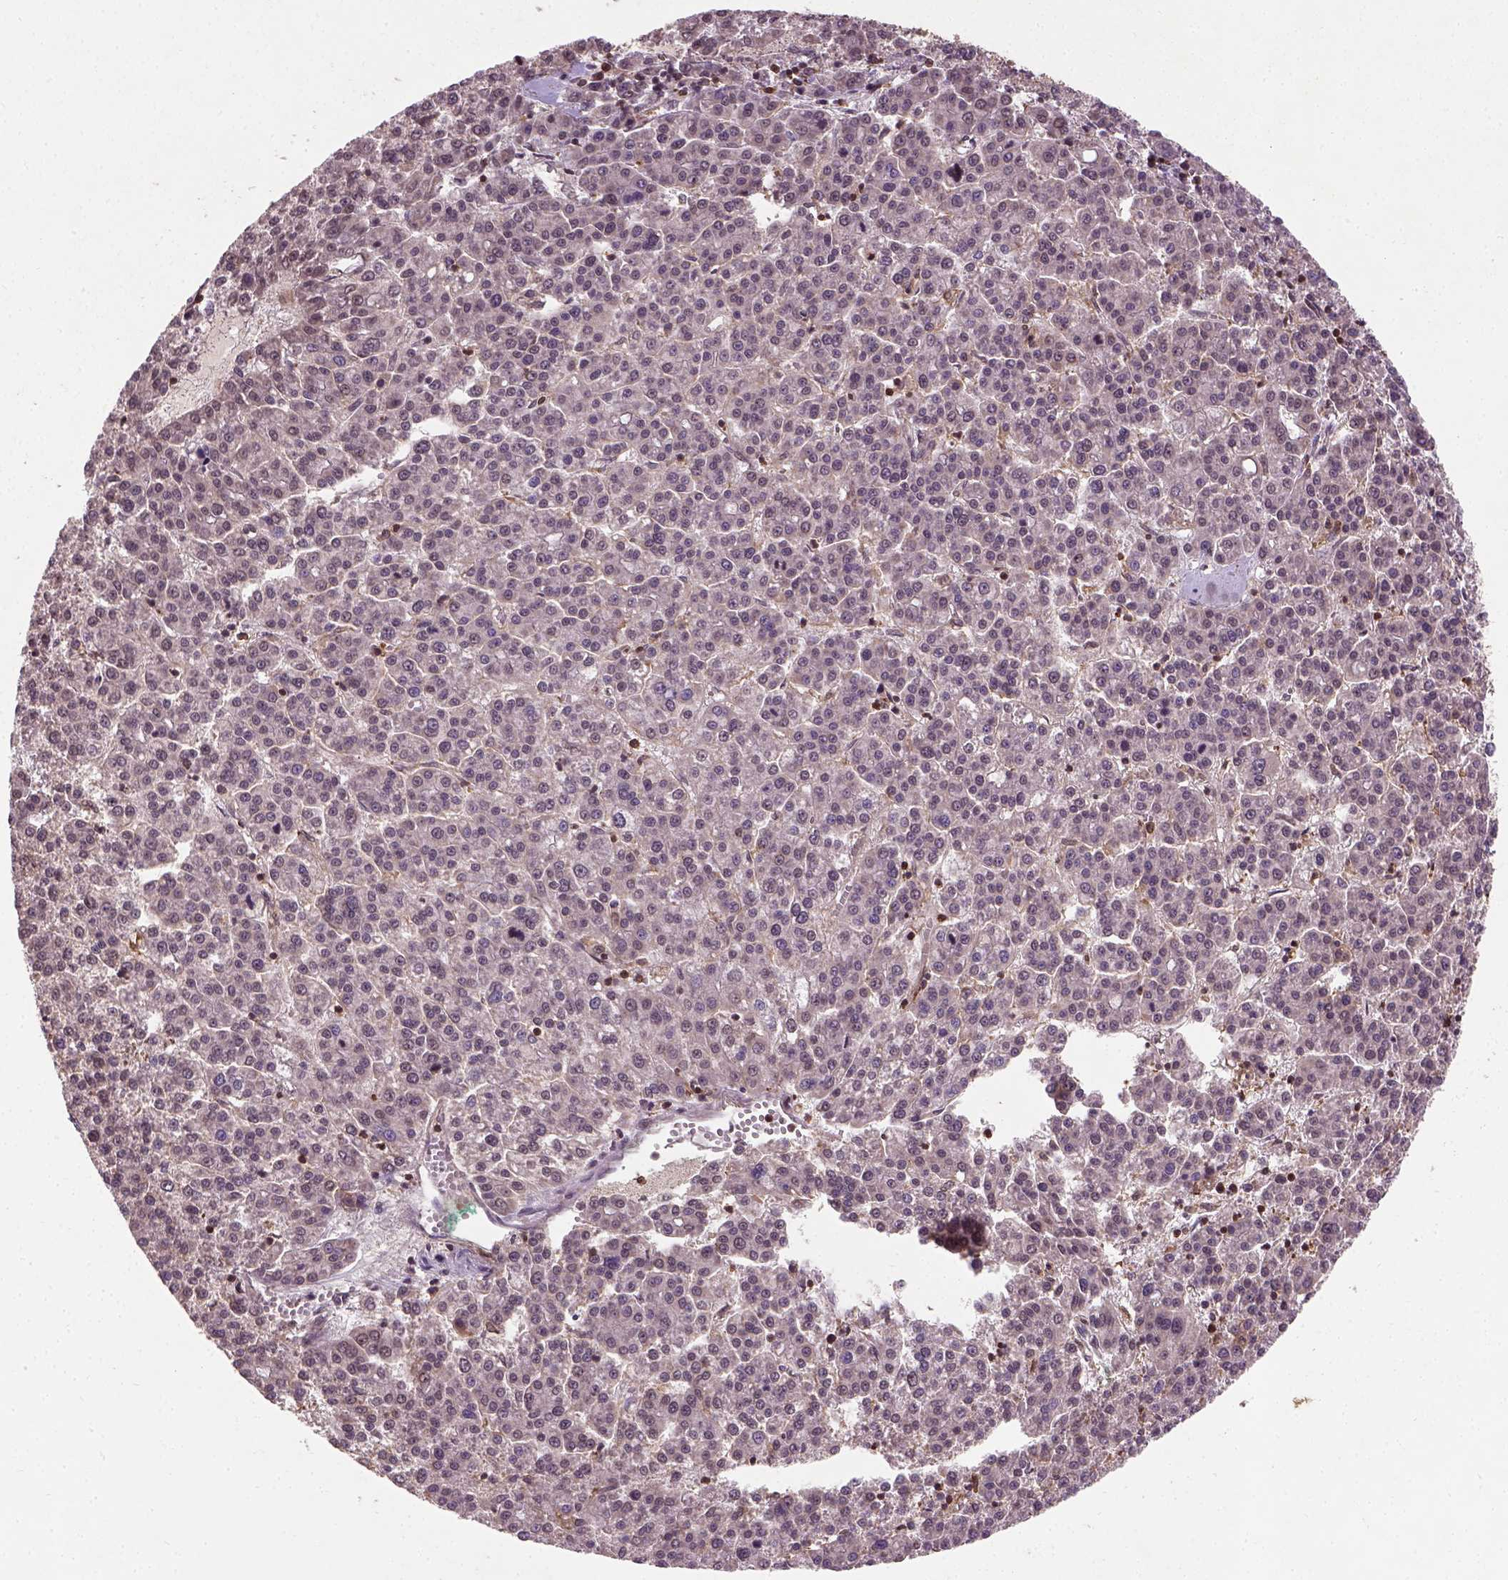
{"staining": {"intensity": "negative", "quantity": "none", "location": "none"}, "tissue": "liver cancer", "cell_type": "Tumor cells", "image_type": "cancer", "snomed": [{"axis": "morphology", "description": "Carcinoma, Hepatocellular, NOS"}, {"axis": "topography", "description": "Liver"}], "caption": "A high-resolution photomicrograph shows immunohistochemistry (IHC) staining of liver cancer, which reveals no significant expression in tumor cells. The staining was performed using DAB to visualize the protein expression in brown, while the nuclei were stained in blue with hematoxylin (Magnification: 20x).", "gene": "CAMKK1", "patient": {"sex": "female", "age": 58}}